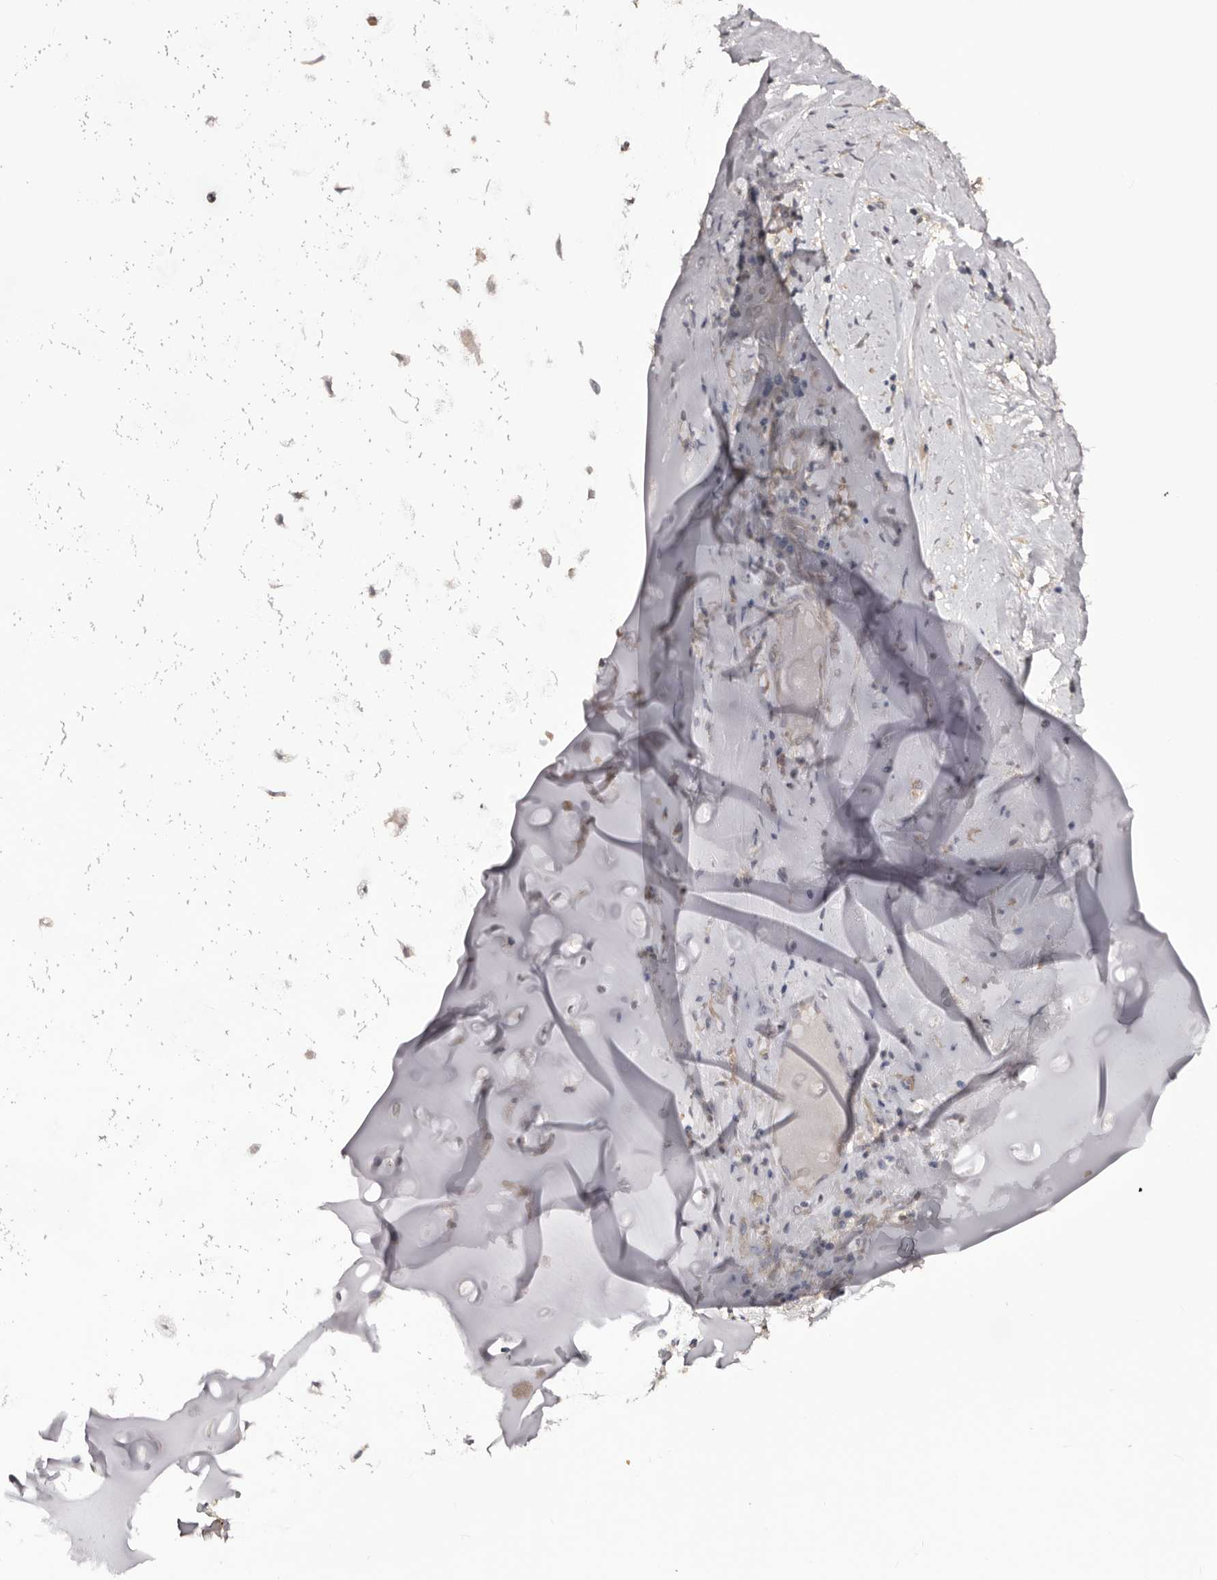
{"staining": {"intensity": "negative", "quantity": "none", "location": "none"}, "tissue": "adipose tissue", "cell_type": "Adipocytes", "image_type": "normal", "snomed": [{"axis": "morphology", "description": "Normal tissue, NOS"}, {"axis": "morphology", "description": "Basal cell carcinoma"}, {"axis": "topography", "description": "Cartilage tissue"}, {"axis": "topography", "description": "Nasopharynx"}, {"axis": "topography", "description": "Oral tissue"}], "caption": "There is no significant positivity in adipocytes of adipose tissue. Brightfield microscopy of immunohistochemistry (IHC) stained with DAB (brown) and hematoxylin (blue), captured at high magnification.", "gene": "KCNJ8", "patient": {"sex": "female", "age": 77}}